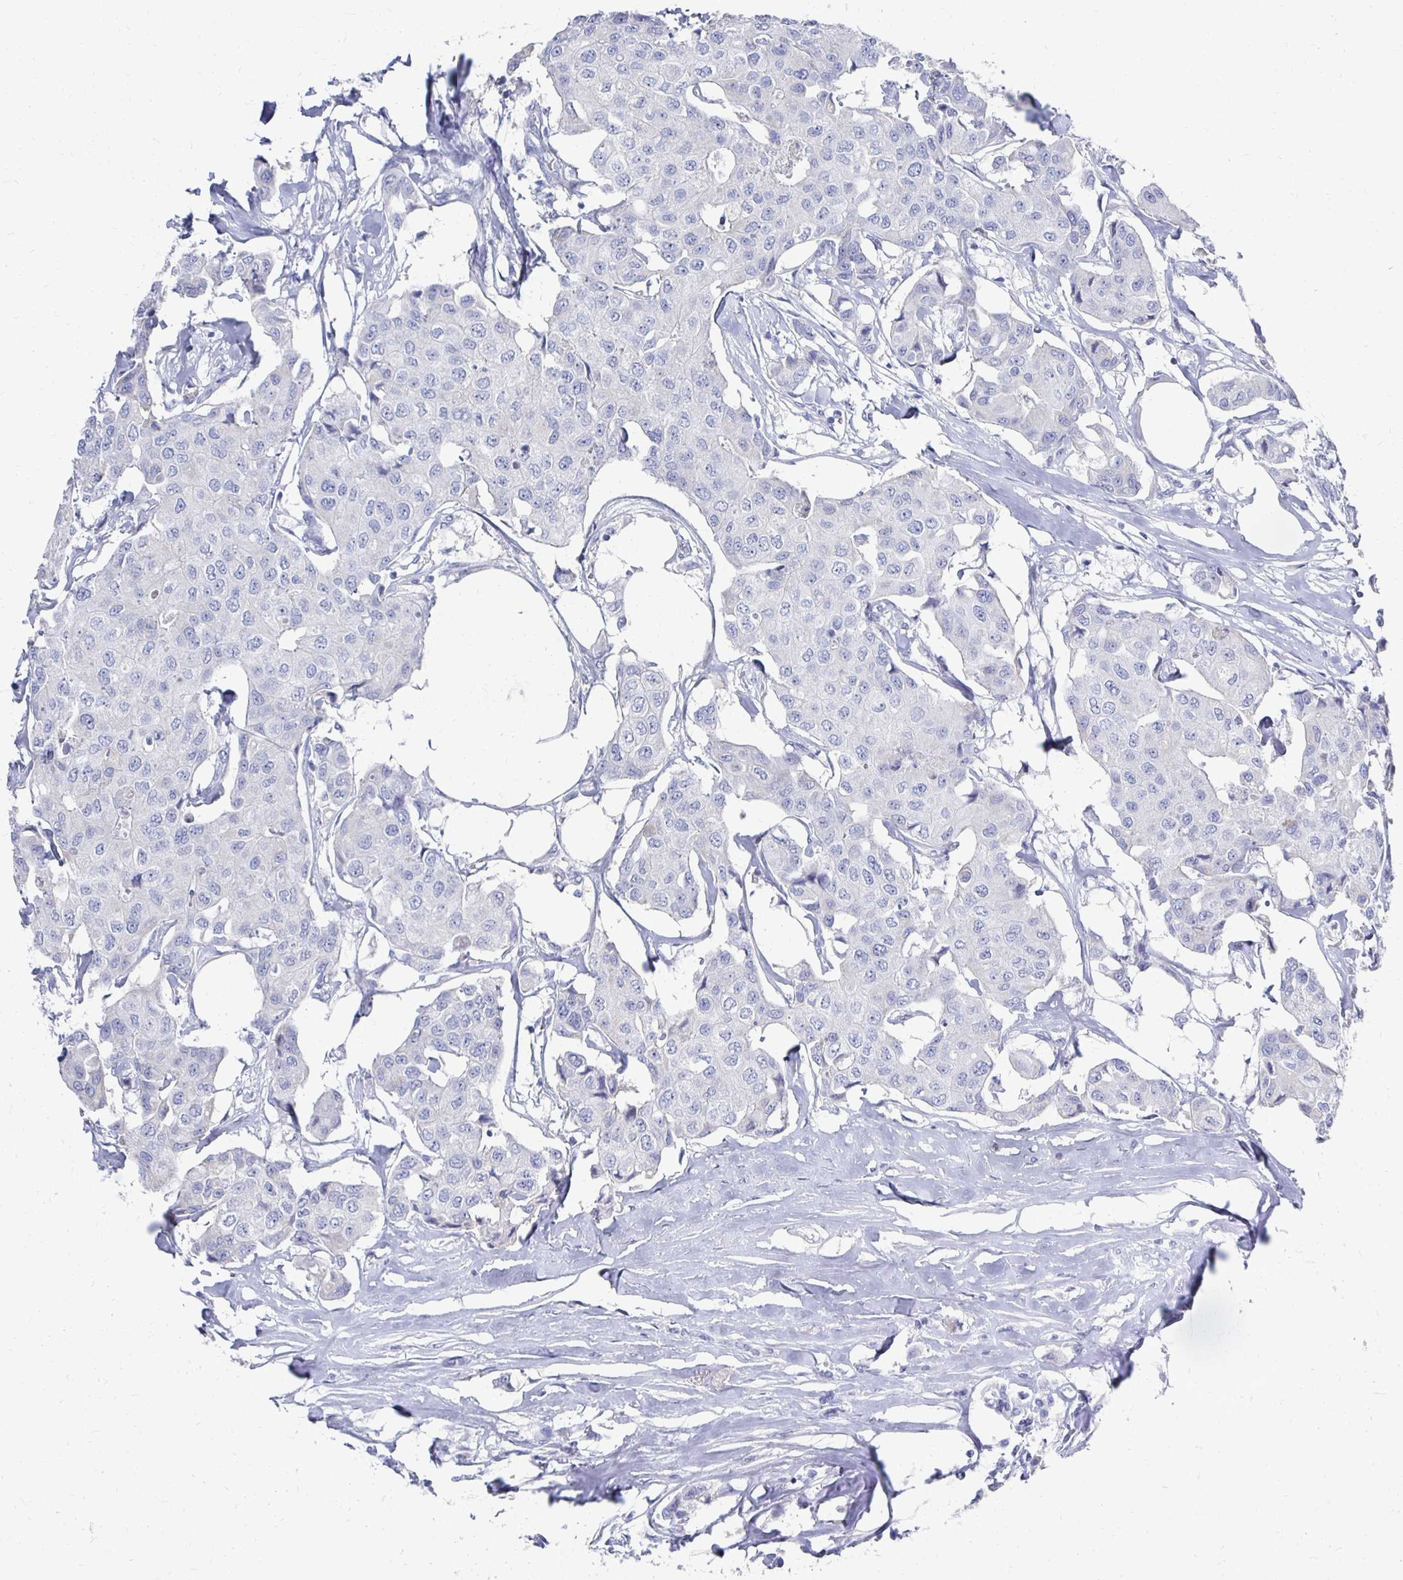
{"staining": {"intensity": "negative", "quantity": "none", "location": "none"}, "tissue": "breast cancer", "cell_type": "Tumor cells", "image_type": "cancer", "snomed": [{"axis": "morphology", "description": "Duct carcinoma"}, {"axis": "topography", "description": "Breast"}, {"axis": "topography", "description": "Lymph node"}], "caption": "This is an IHC photomicrograph of breast cancer. There is no staining in tumor cells.", "gene": "SYCP3", "patient": {"sex": "female", "age": 80}}